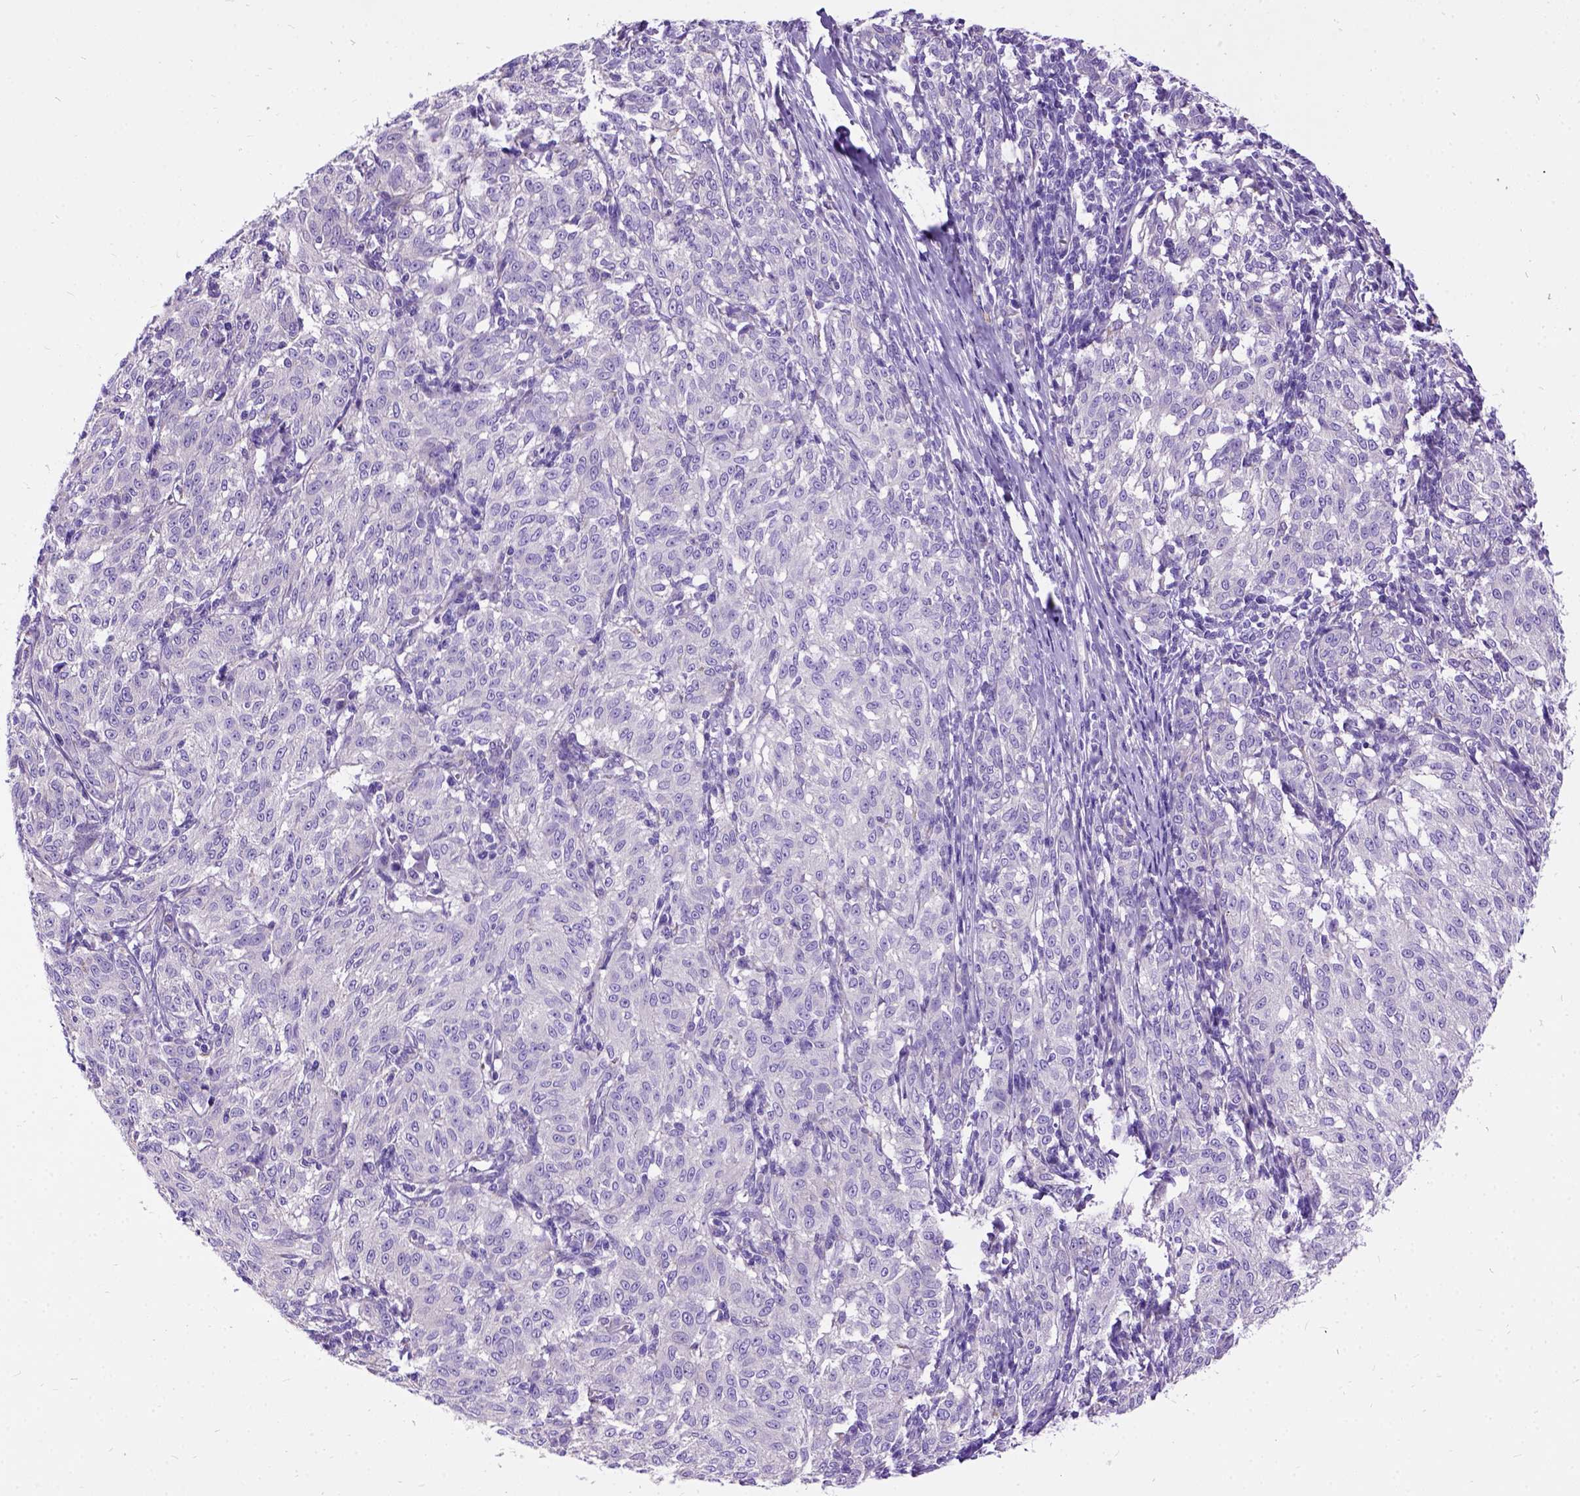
{"staining": {"intensity": "negative", "quantity": "none", "location": "none"}, "tissue": "melanoma", "cell_type": "Tumor cells", "image_type": "cancer", "snomed": [{"axis": "morphology", "description": "Malignant melanoma, NOS"}, {"axis": "topography", "description": "Skin"}], "caption": "Immunohistochemical staining of human malignant melanoma displays no significant positivity in tumor cells.", "gene": "CFAP54", "patient": {"sex": "female", "age": 72}}